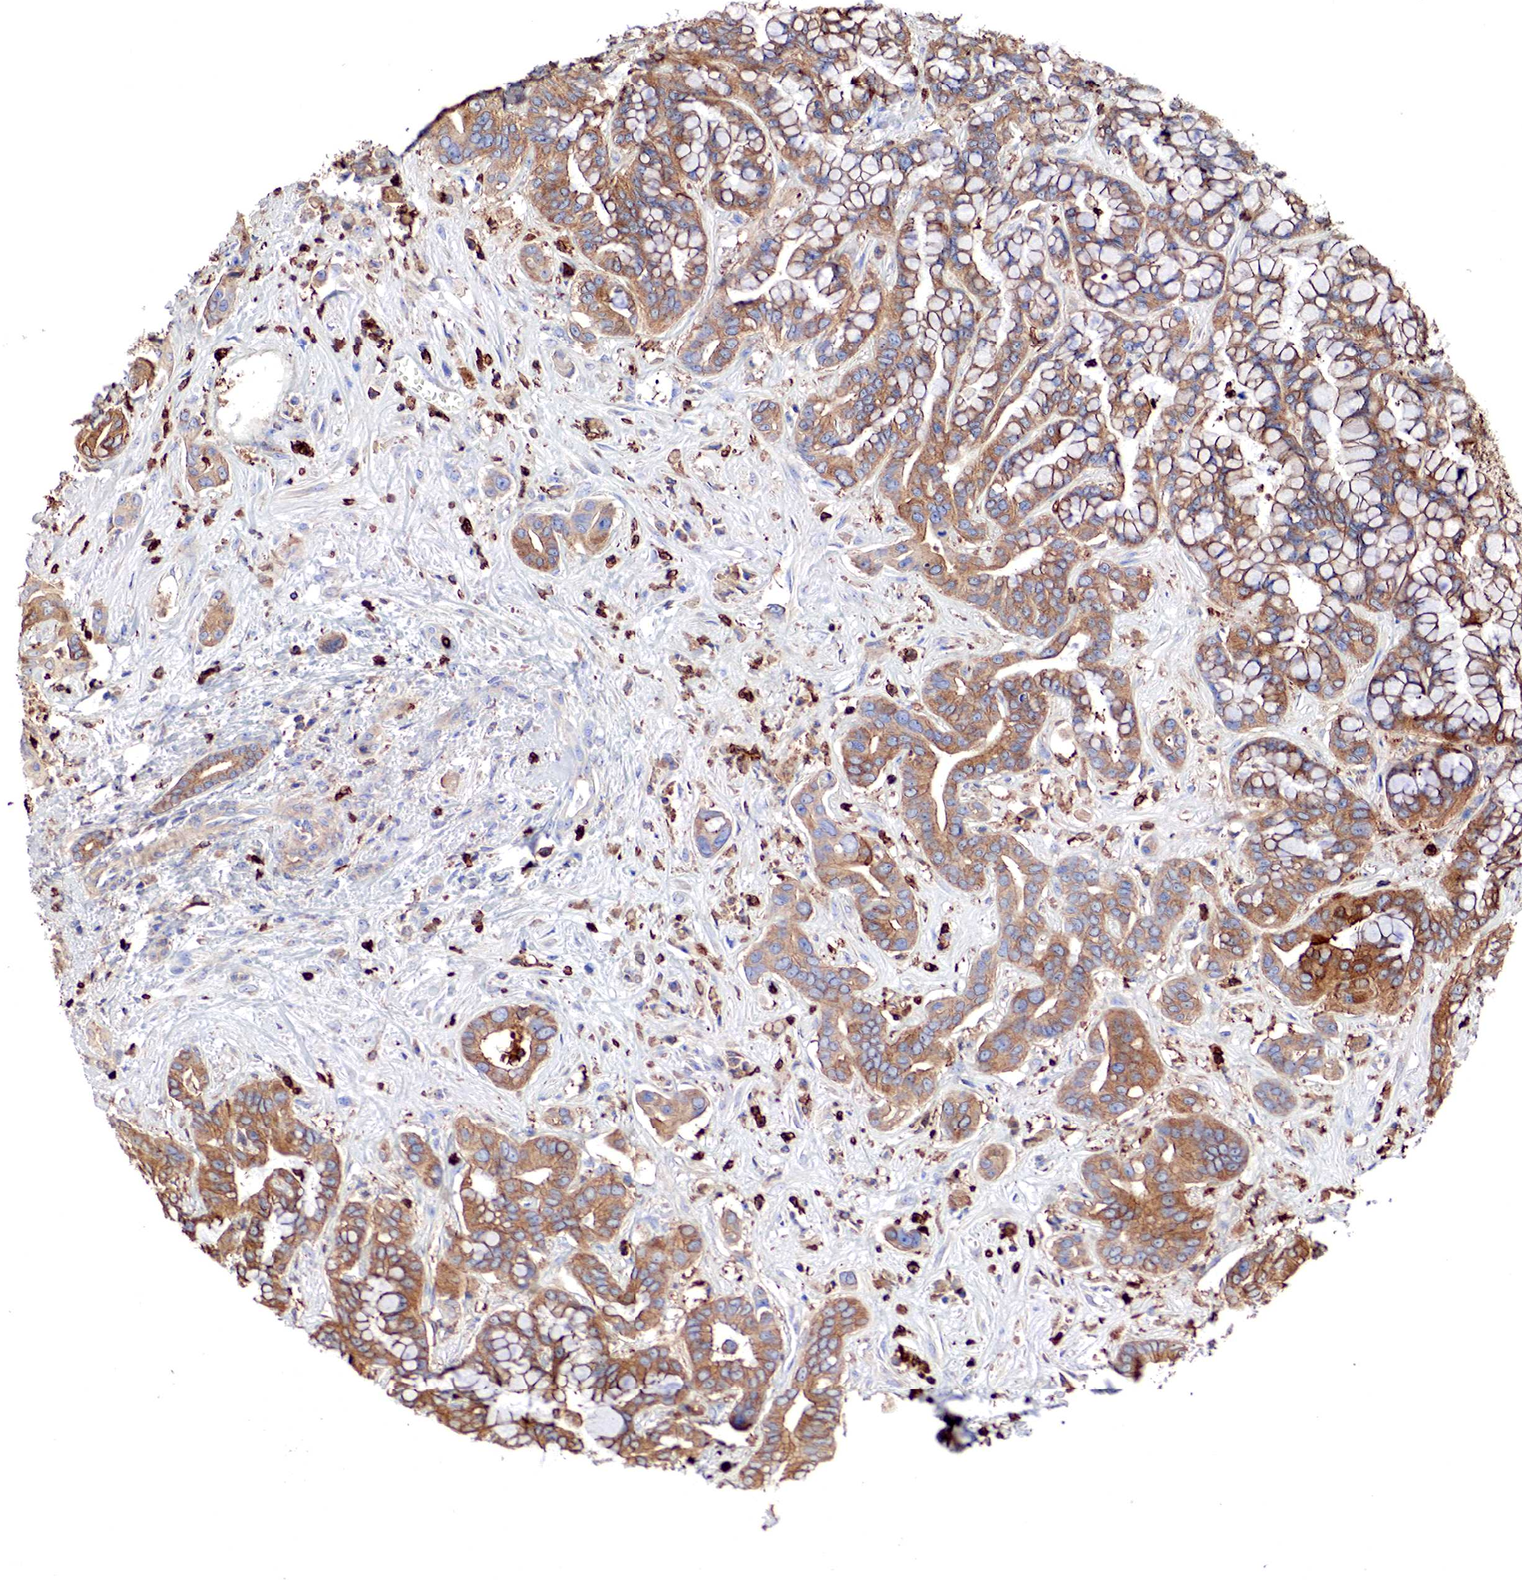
{"staining": {"intensity": "moderate", "quantity": ">75%", "location": "nuclear"}, "tissue": "liver cancer", "cell_type": "Tumor cells", "image_type": "cancer", "snomed": [{"axis": "morphology", "description": "Cholangiocarcinoma"}, {"axis": "topography", "description": "Liver"}], "caption": "Immunohistochemical staining of liver cholangiocarcinoma displays medium levels of moderate nuclear protein staining in approximately >75% of tumor cells.", "gene": "G6PD", "patient": {"sex": "female", "age": 65}}